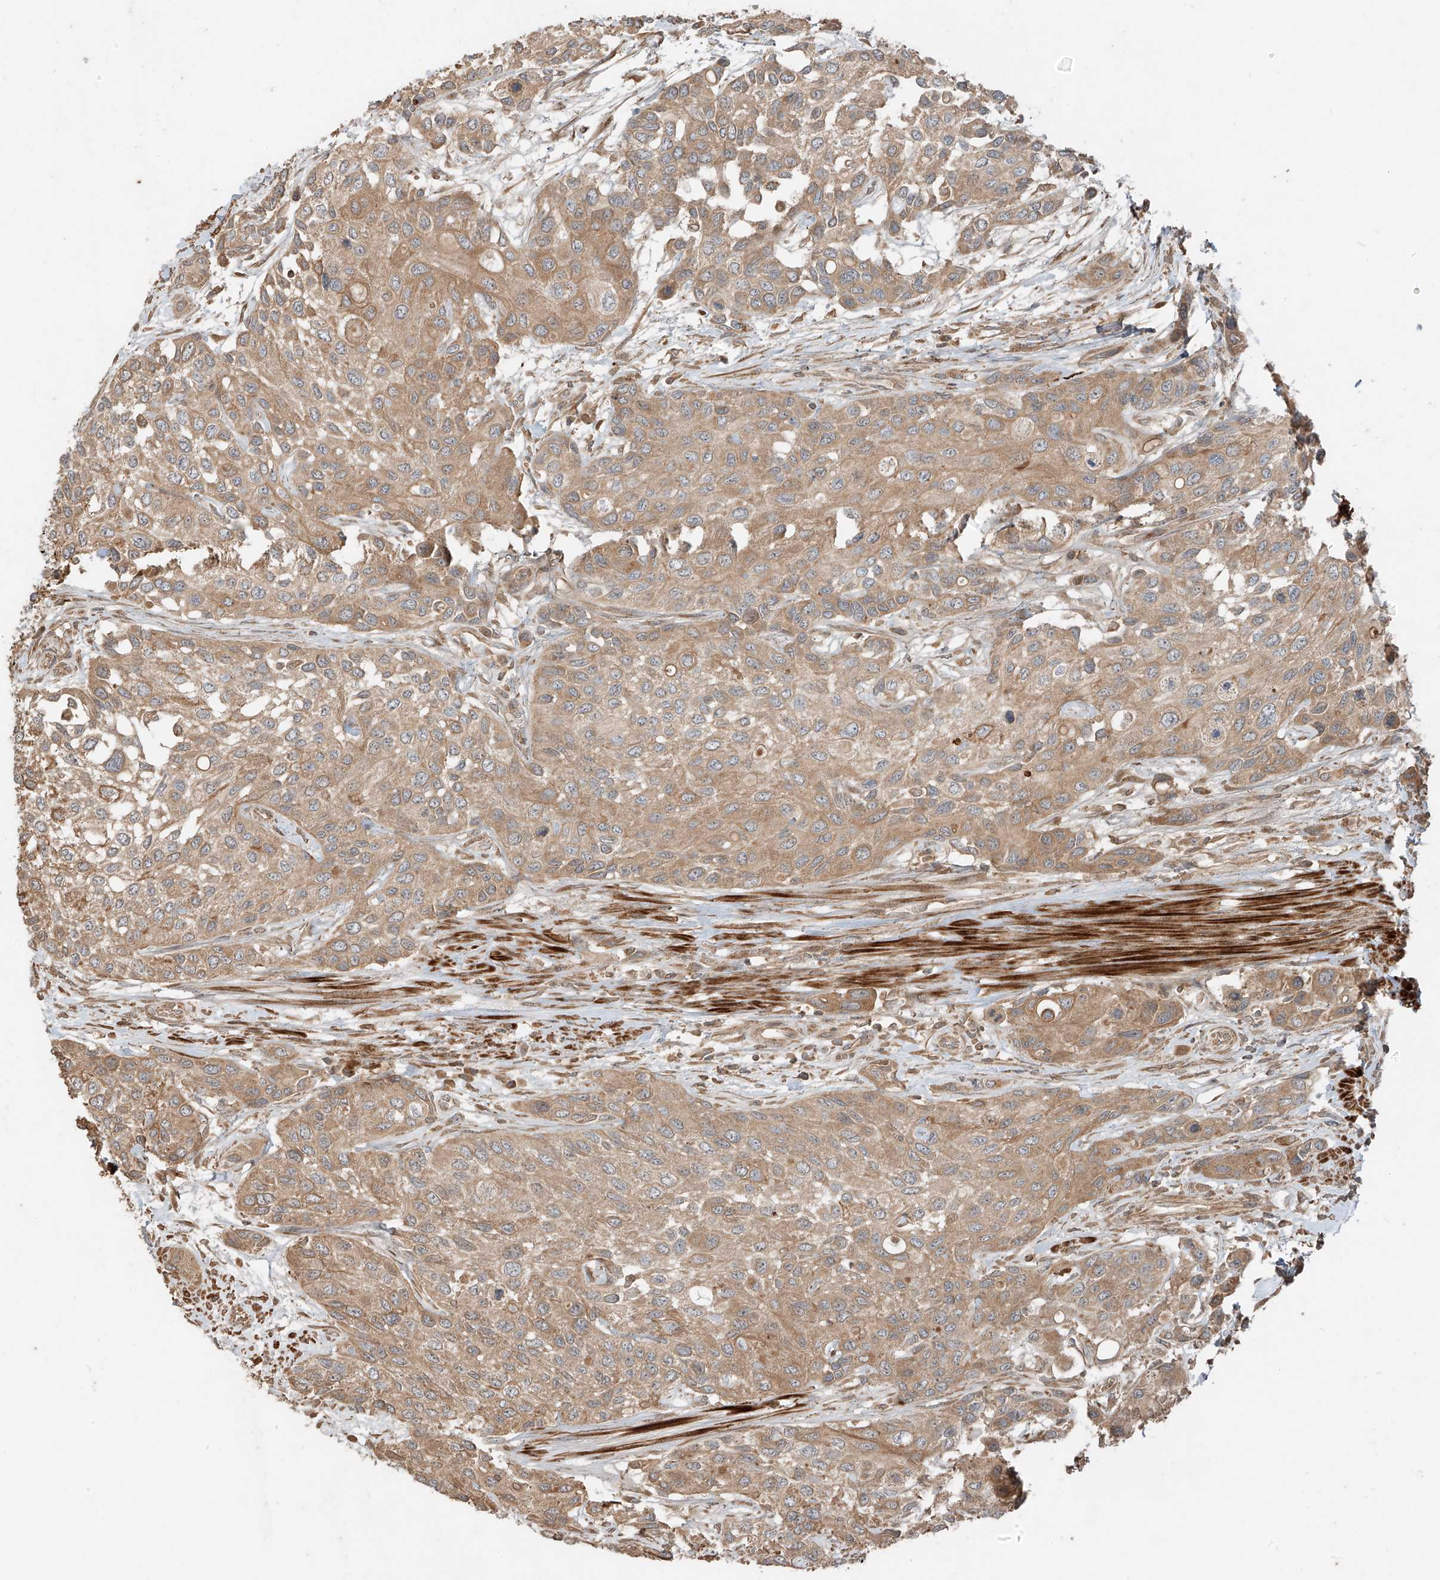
{"staining": {"intensity": "weak", "quantity": ">75%", "location": "cytoplasmic/membranous"}, "tissue": "urothelial cancer", "cell_type": "Tumor cells", "image_type": "cancer", "snomed": [{"axis": "morphology", "description": "Normal tissue, NOS"}, {"axis": "morphology", "description": "Urothelial carcinoma, High grade"}, {"axis": "topography", "description": "Vascular tissue"}, {"axis": "topography", "description": "Urinary bladder"}], "caption": "Immunohistochemistry of human urothelial cancer reveals low levels of weak cytoplasmic/membranous expression in approximately >75% of tumor cells.", "gene": "ANKZF1", "patient": {"sex": "female", "age": 56}}